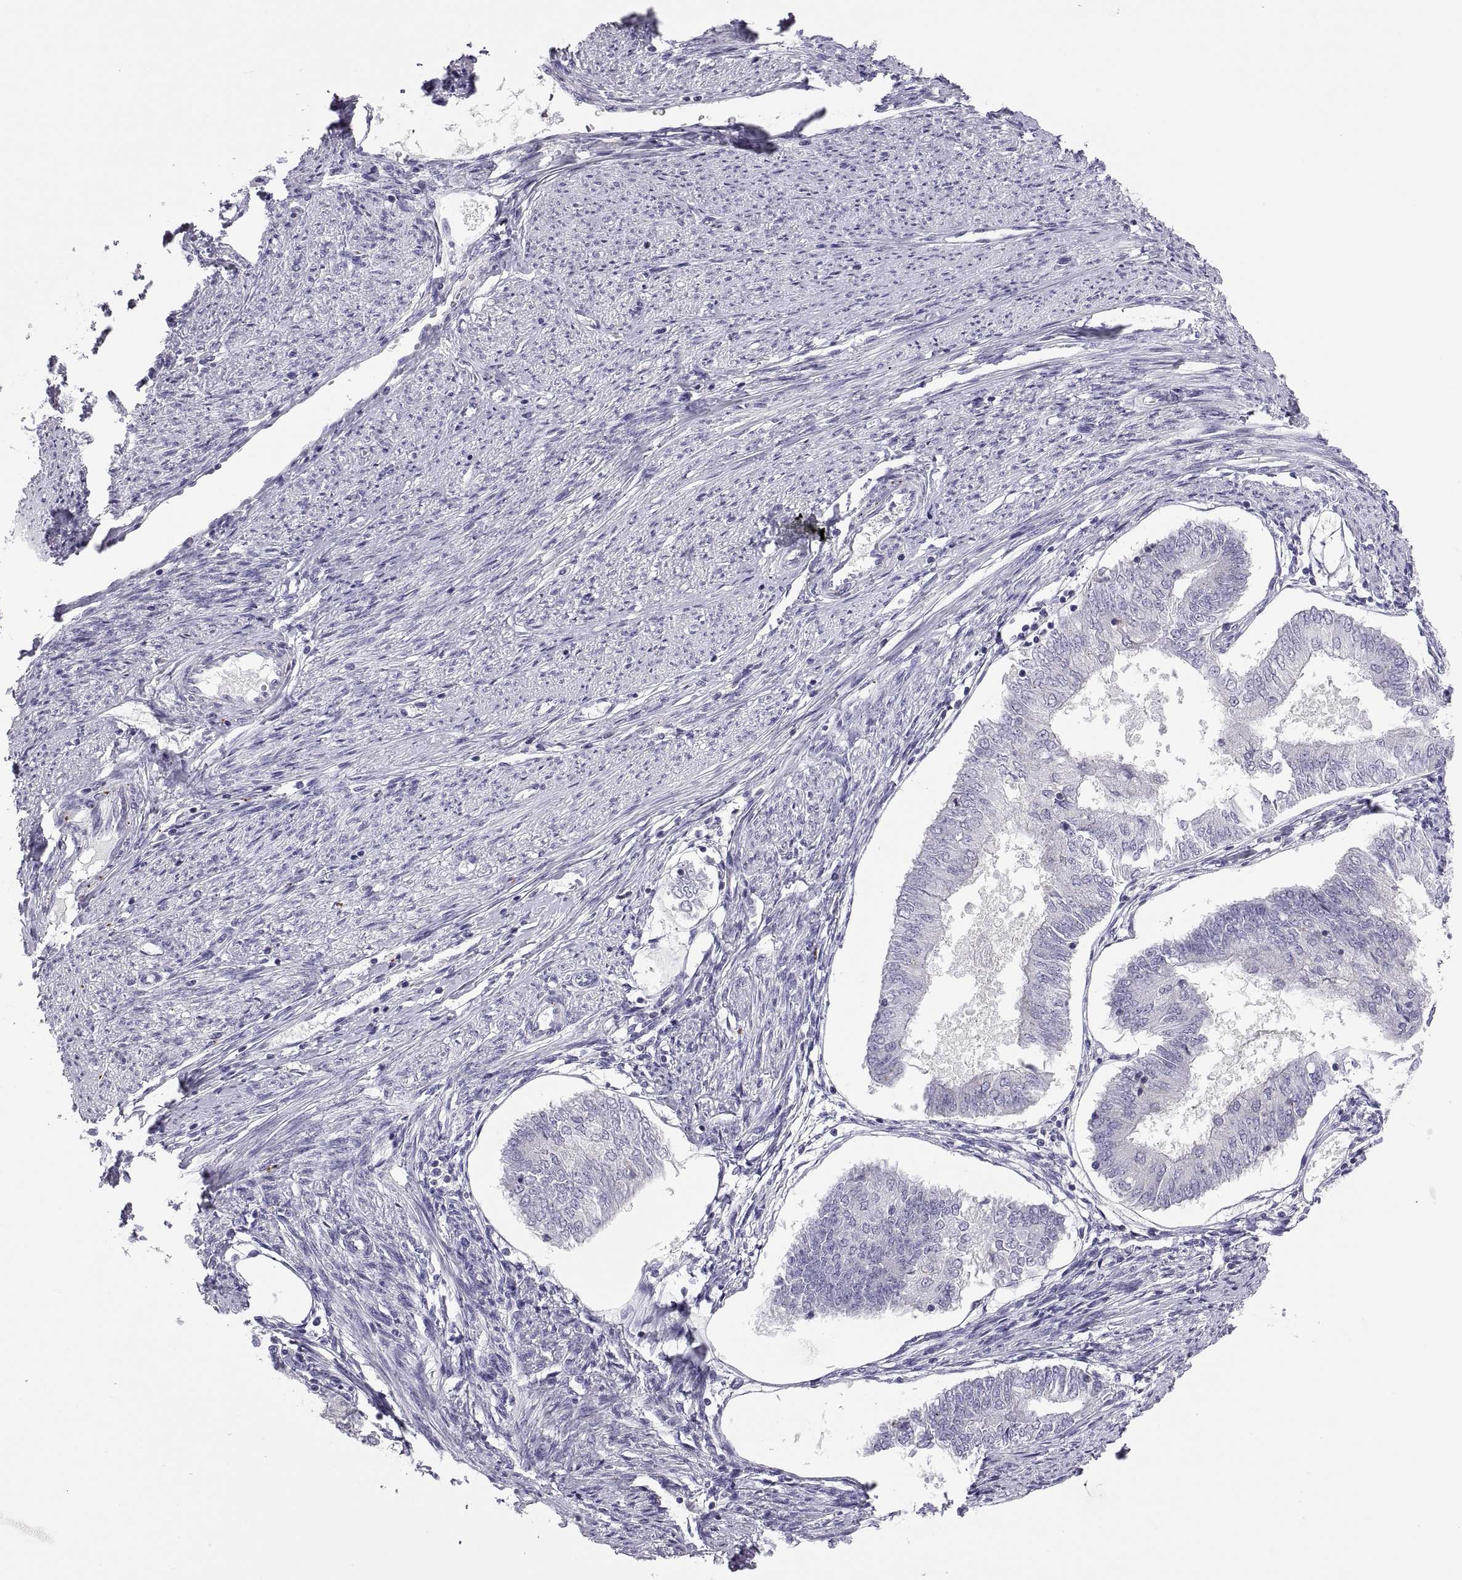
{"staining": {"intensity": "negative", "quantity": "none", "location": "none"}, "tissue": "endometrial cancer", "cell_type": "Tumor cells", "image_type": "cancer", "snomed": [{"axis": "morphology", "description": "Adenocarcinoma, NOS"}, {"axis": "topography", "description": "Endometrium"}], "caption": "Tumor cells are negative for protein expression in human endometrial cancer.", "gene": "RGS19", "patient": {"sex": "female", "age": 58}}